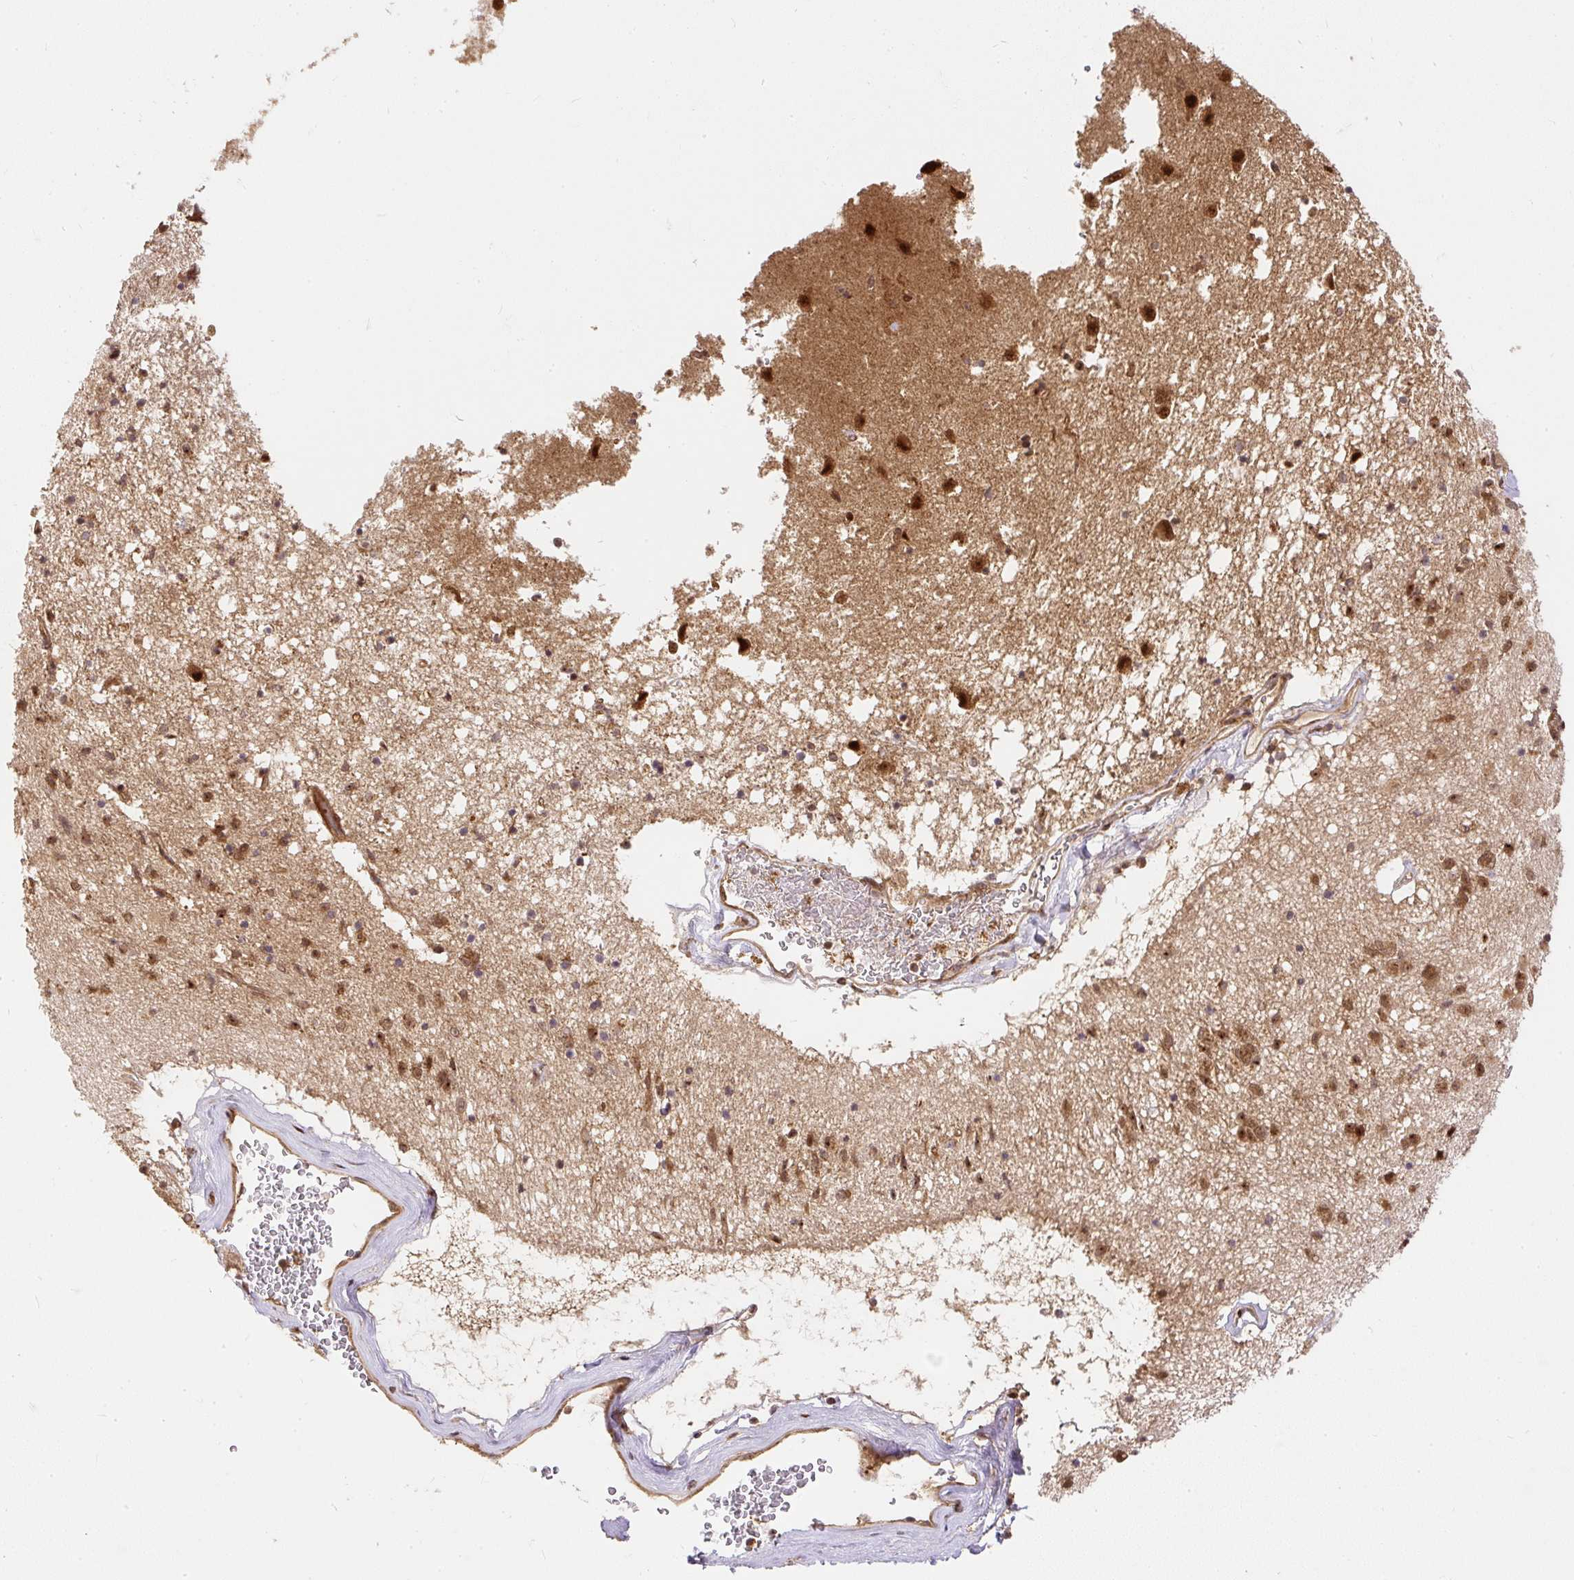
{"staining": {"intensity": "moderate", "quantity": ">75%", "location": "cytoplasmic/membranous,nuclear"}, "tissue": "caudate", "cell_type": "Glial cells", "image_type": "normal", "snomed": [{"axis": "morphology", "description": "Normal tissue, NOS"}, {"axis": "topography", "description": "Lateral ventricle wall"}], "caption": "Immunohistochemical staining of benign caudate displays moderate cytoplasmic/membranous,nuclear protein positivity in about >75% of glial cells.", "gene": "PSMD1", "patient": {"sex": "male", "age": 58}}